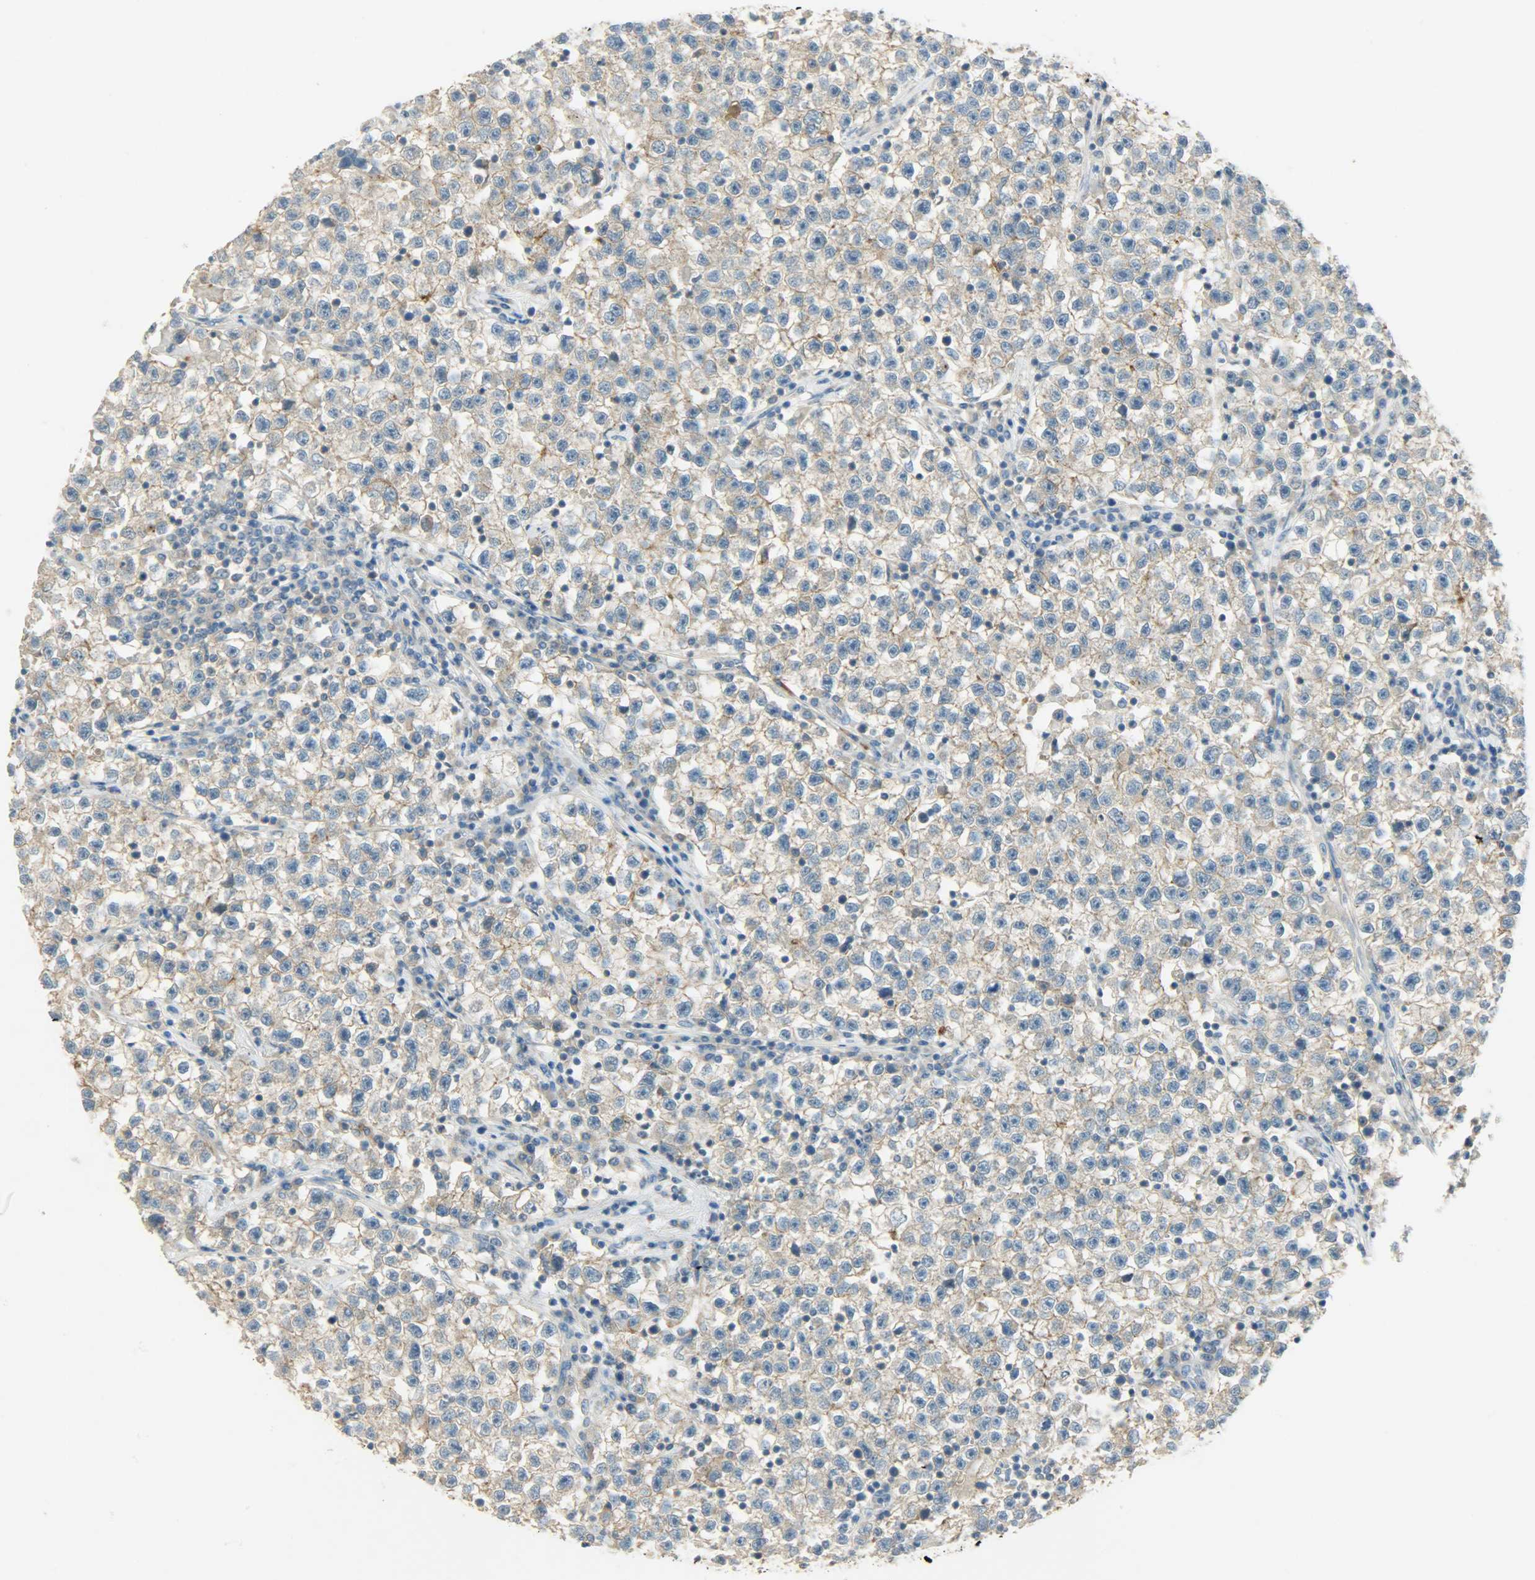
{"staining": {"intensity": "moderate", "quantity": ">75%", "location": "cytoplasmic/membranous"}, "tissue": "testis cancer", "cell_type": "Tumor cells", "image_type": "cancer", "snomed": [{"axis": "morphology", "description": "Seminoma, NOS"}, {"axis": "topography", "description": "Testis"}], "caption": "Testis seminoma tissue displays moderate cytoplasmic/membranous staining in about >75% of tumor cells, visualized by immunohistochemistry. (DAB (3,3'-diaminobenzidine) IHC with brightfield microscopy, high magnification).", "gene": "DSG2", "patient": {"sex": "male", "age": 22}}